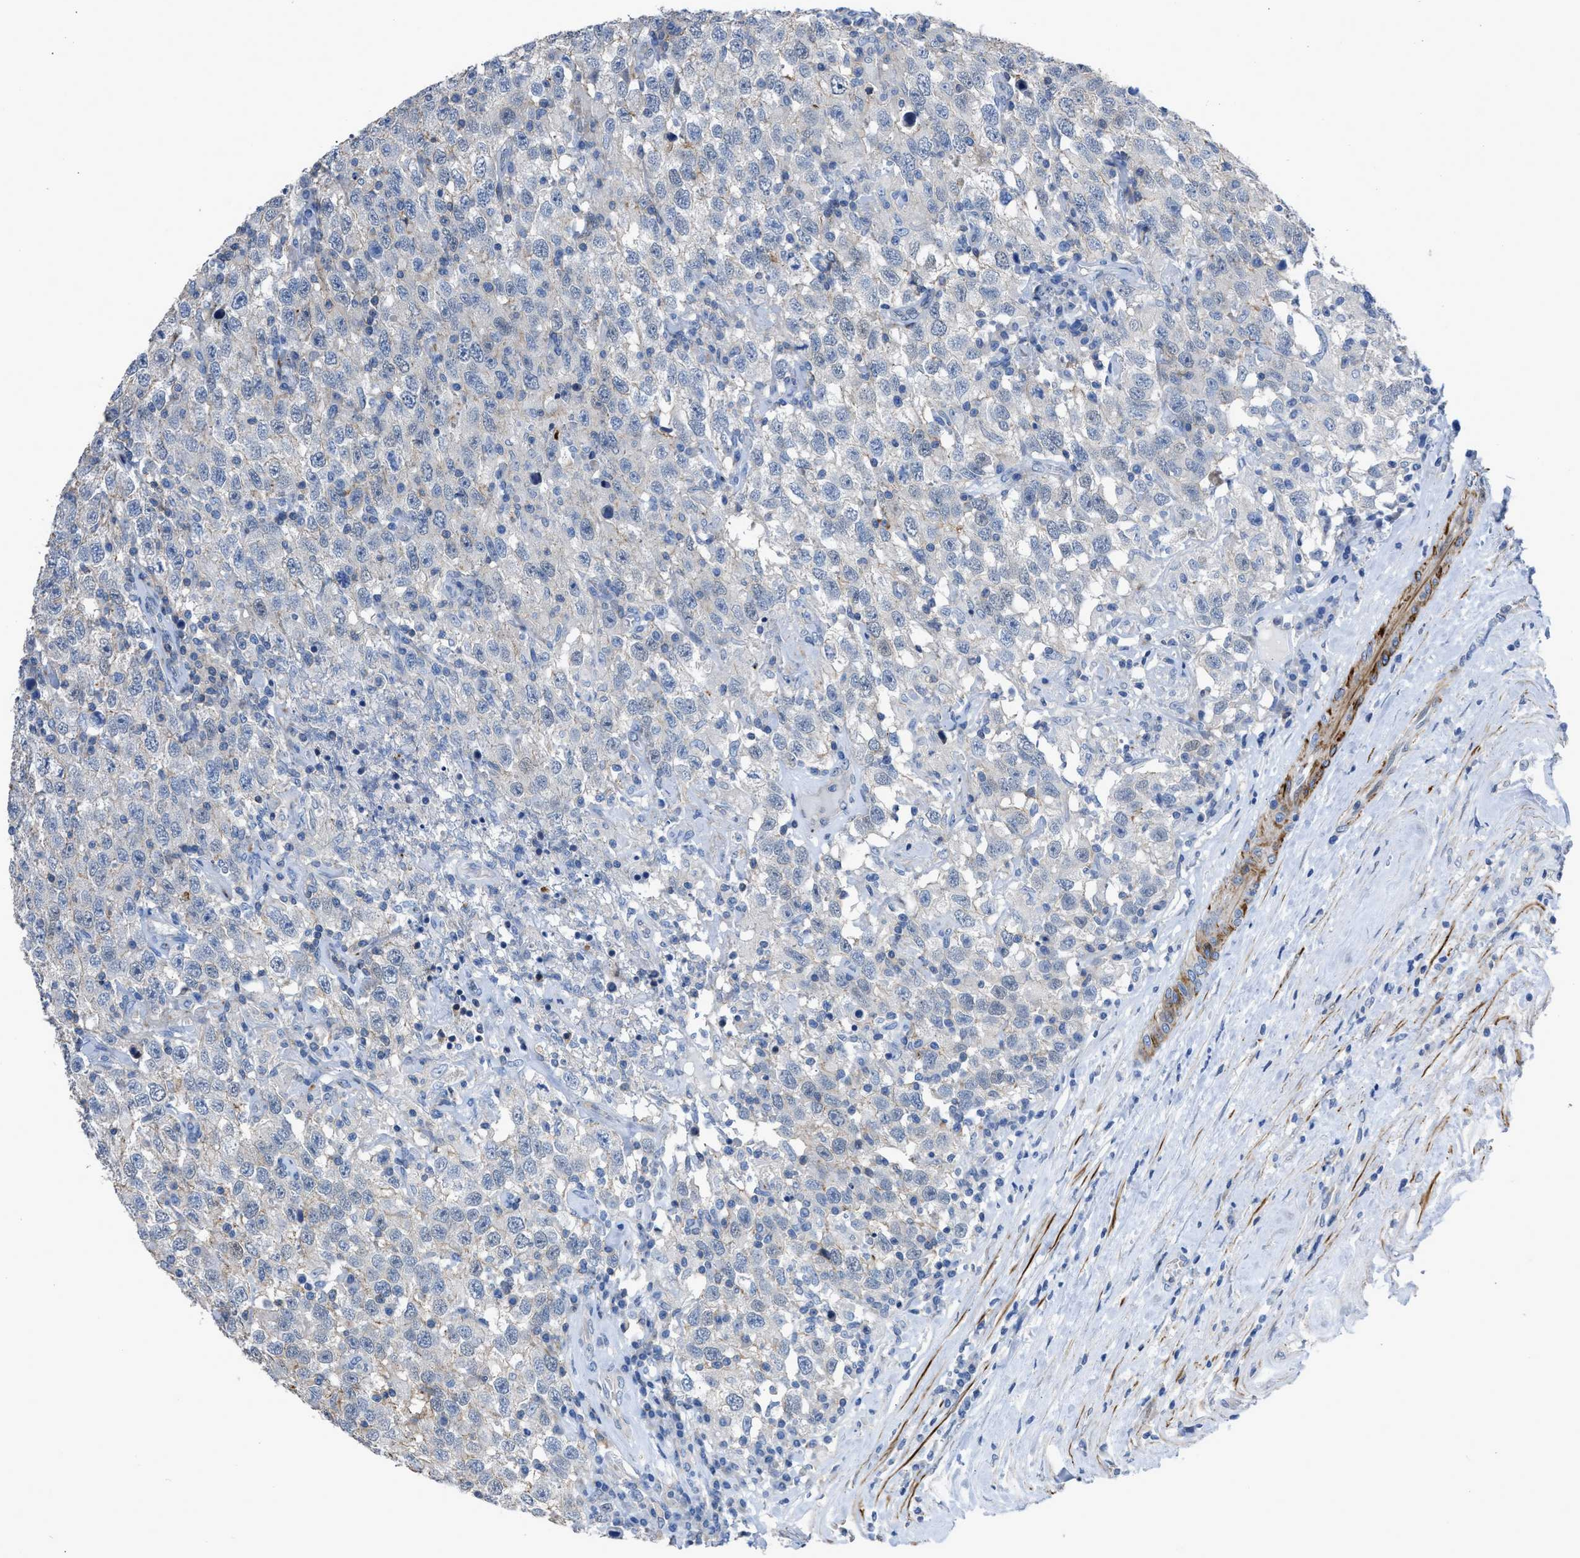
{"staining": {"intensity": "negative", "quantity": "none", "location": "none"}, "tissue": "testis cancer", "cell_type": "Tumor cells", "image_type": "cancer", "snomed": [{"axis": "morphology", "description": "Seminoma, NOS"}, {"axis": "topography", "description": "Testis"}], "caption": "Image shows no significant protein expression in tumor cells of testis cancer.", "gene": "PRMT2", "patient": {"sex": "male", "age": 41}}